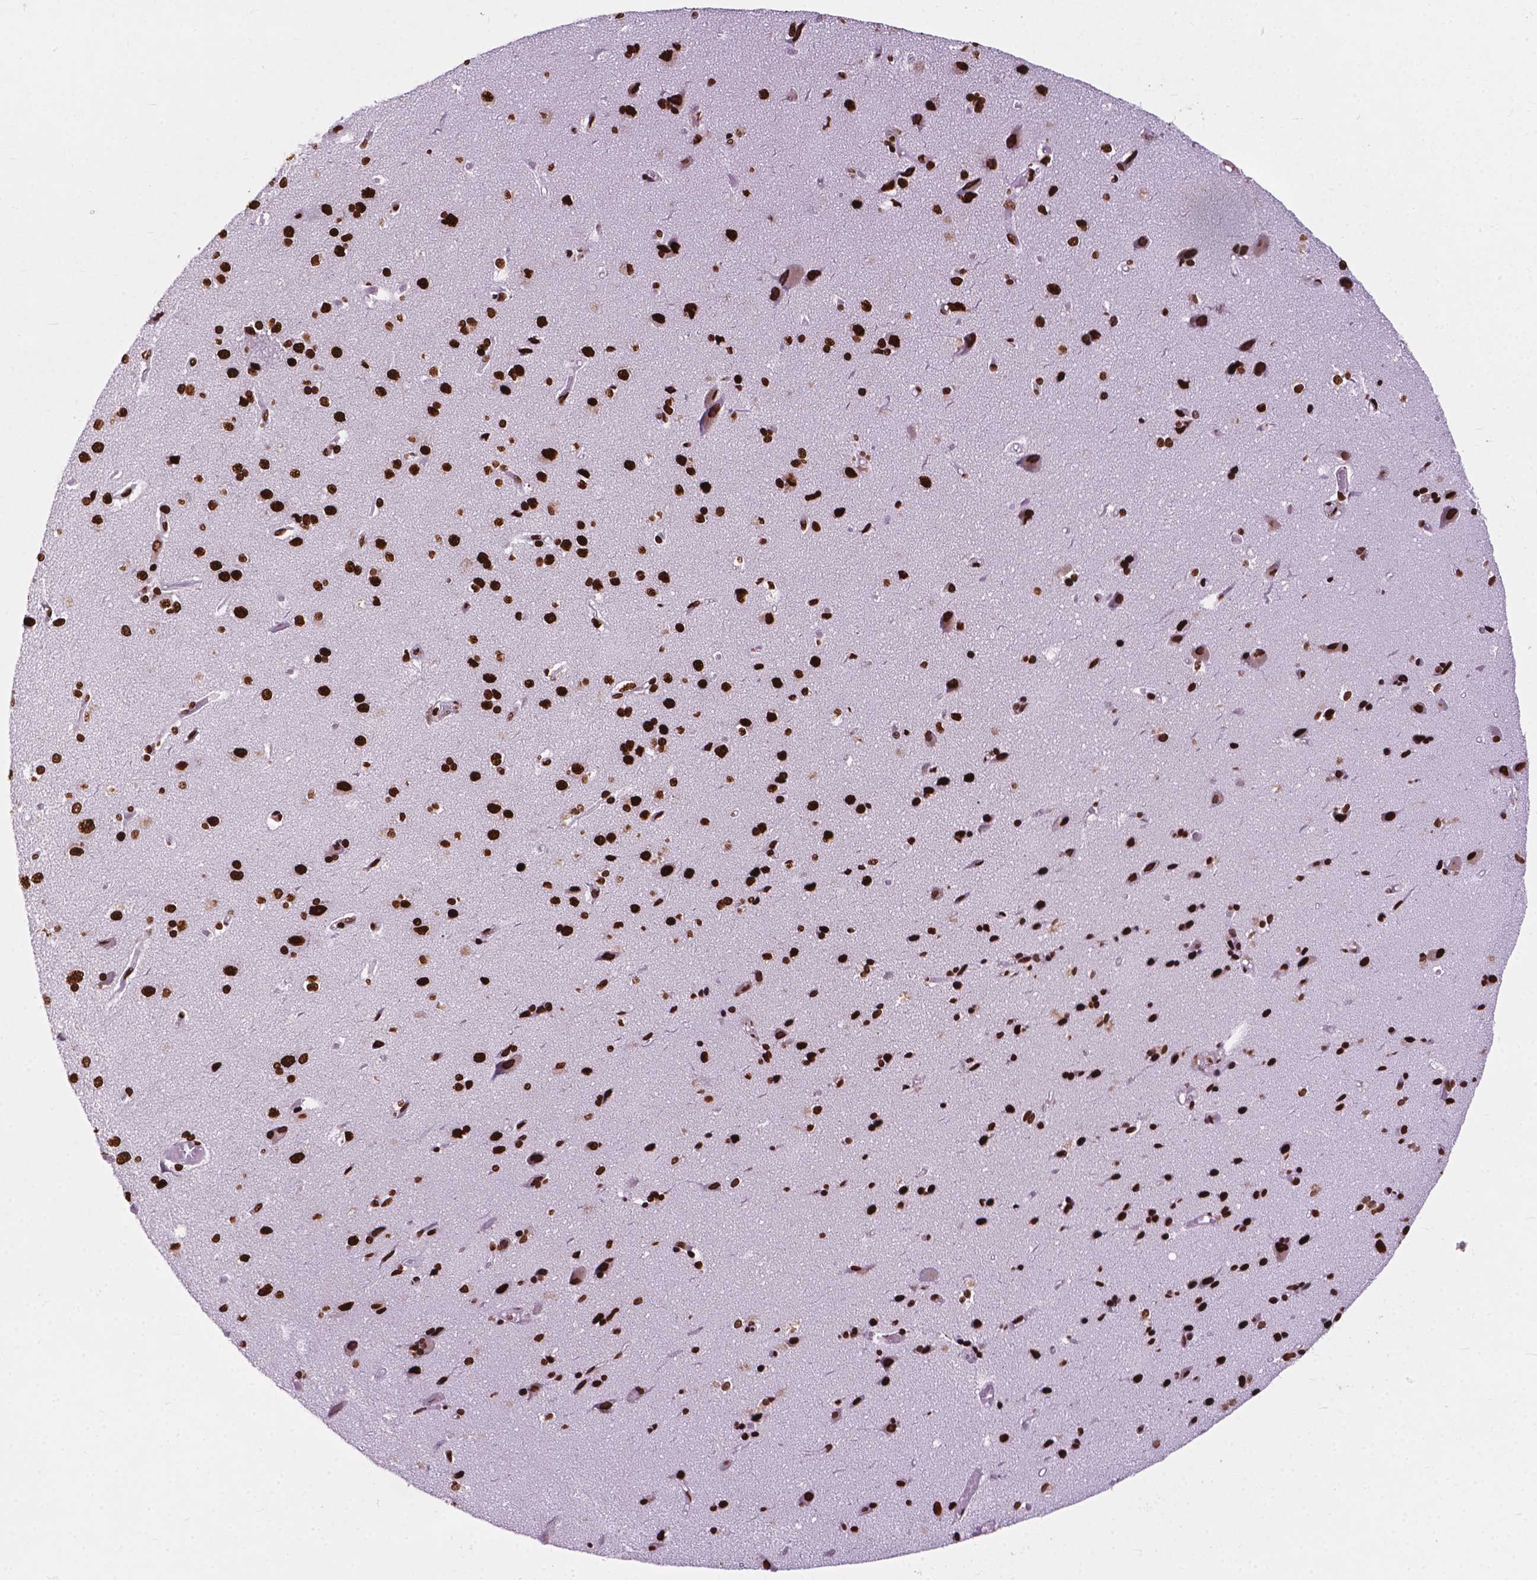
{"staining": {"intensity": "strong", "quantity": ">75%", "location": "nuclear"}, "tissue": "cerebral cortex", "cell_type": "Endothelial cells", "image_type": "normal", "snomed": [{"axis": "morphology", "description": "Normal tissue, NOS"}, {"axis": "morphology", "description": "Glioma, malignant, High grade"}, {"axis": "topography", "description": "Cerebral cortex"}], "caption": "The micrograph reveals staining of normal cerebral cortex, revealing strong nuclear protein staining (brown color) within endothelial cells.", "gene": "SMIM5", "patient": {"sex": "male", "age": 71}}